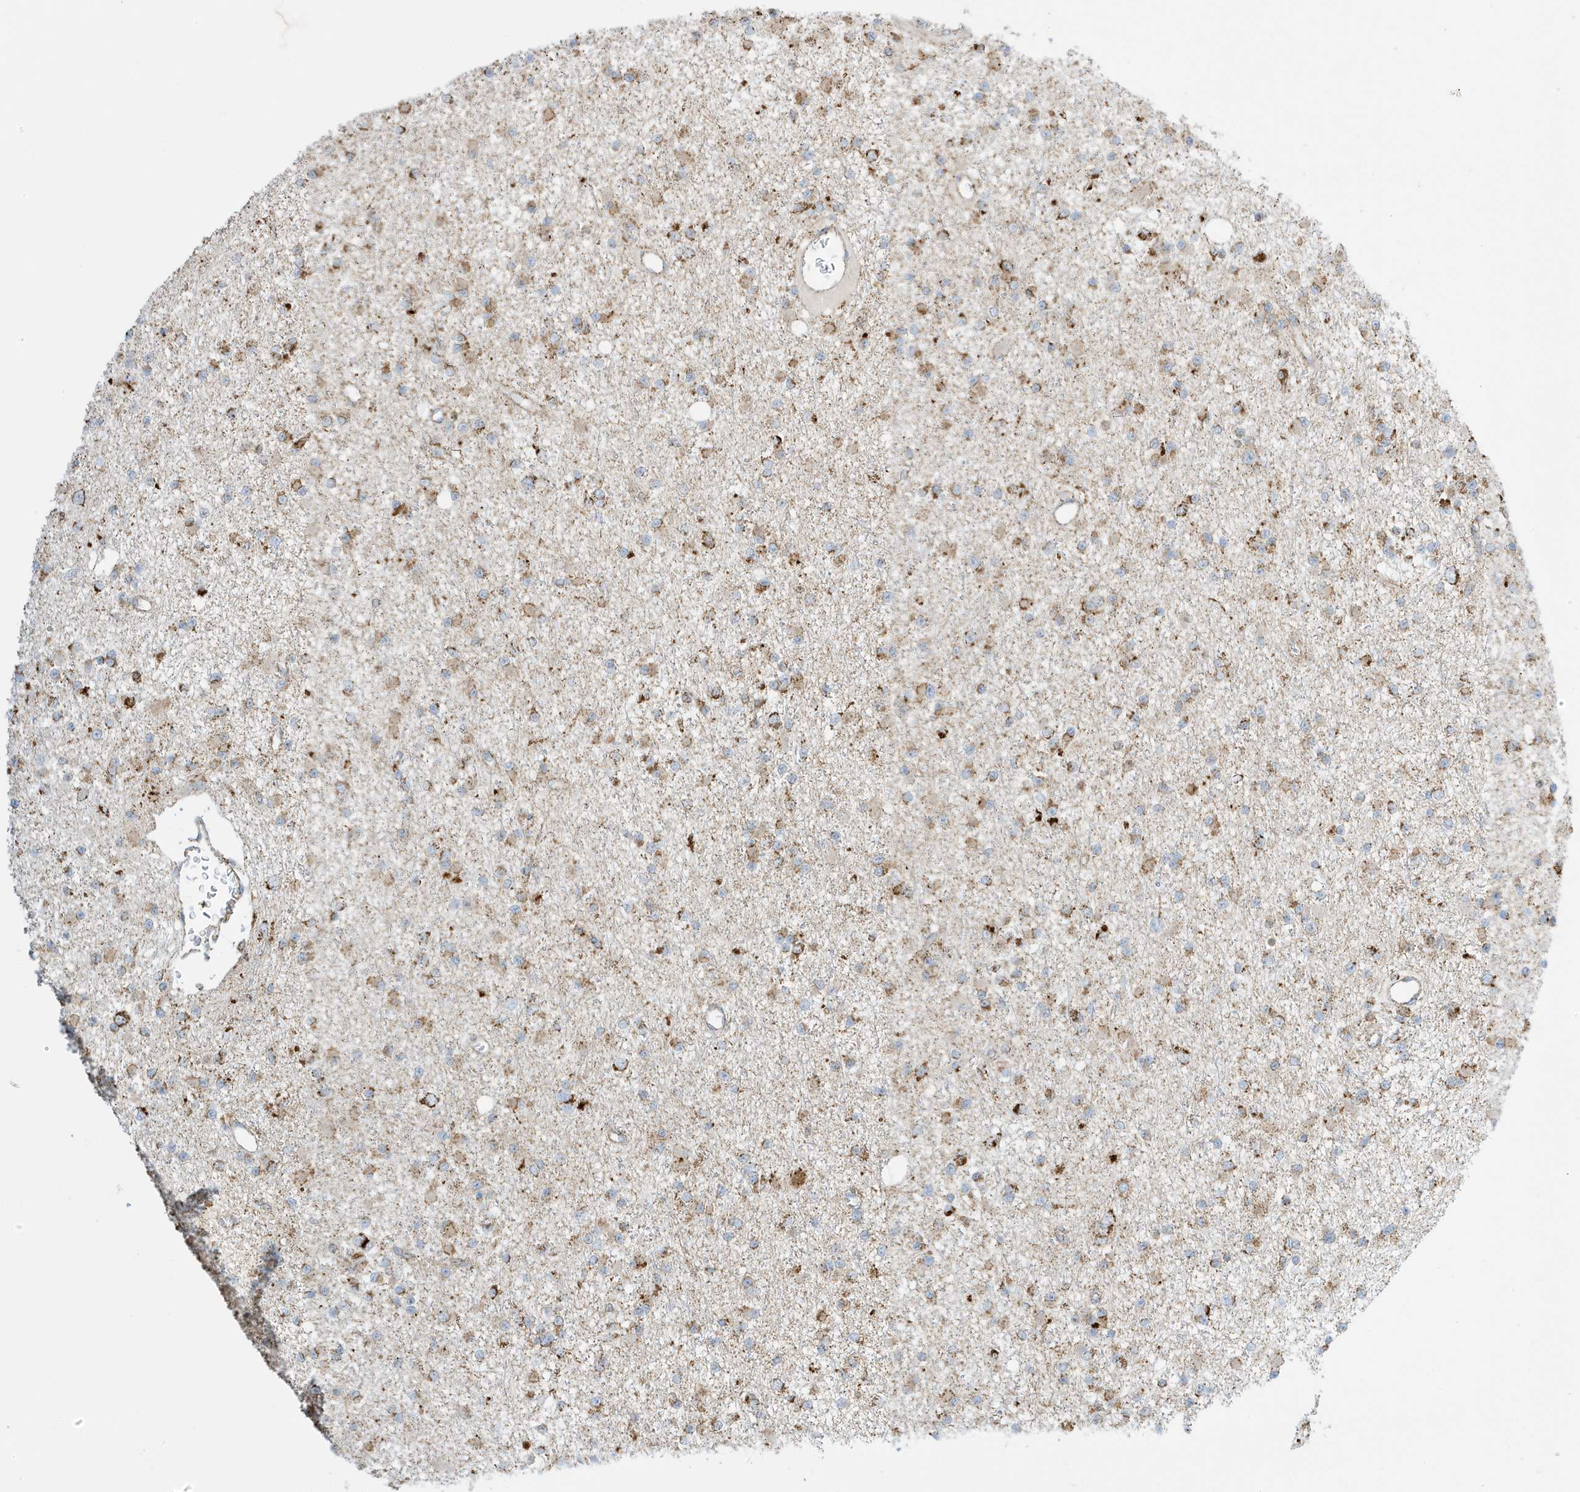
{"staining": {"intensity": "moderate", "quantity": "25%-75%", "location": "cytoplasmic/membranous"}, "tissue": "glioma", "cell_type": "Tumor cells", "image_type": "cancer", "snomed": [{"axis": "morphology", "description": "Glioma, malignant, Low grade"}, {"axis": "topography", "description": "Brain"}], "caption": "Tumor cells display moderate cytoplasmic/membranous expression in about 25%-75% of cells in malignant low-grade glioma.", "gene": "ATP5ME", "patient": {"sex": "female", "age": 22}}